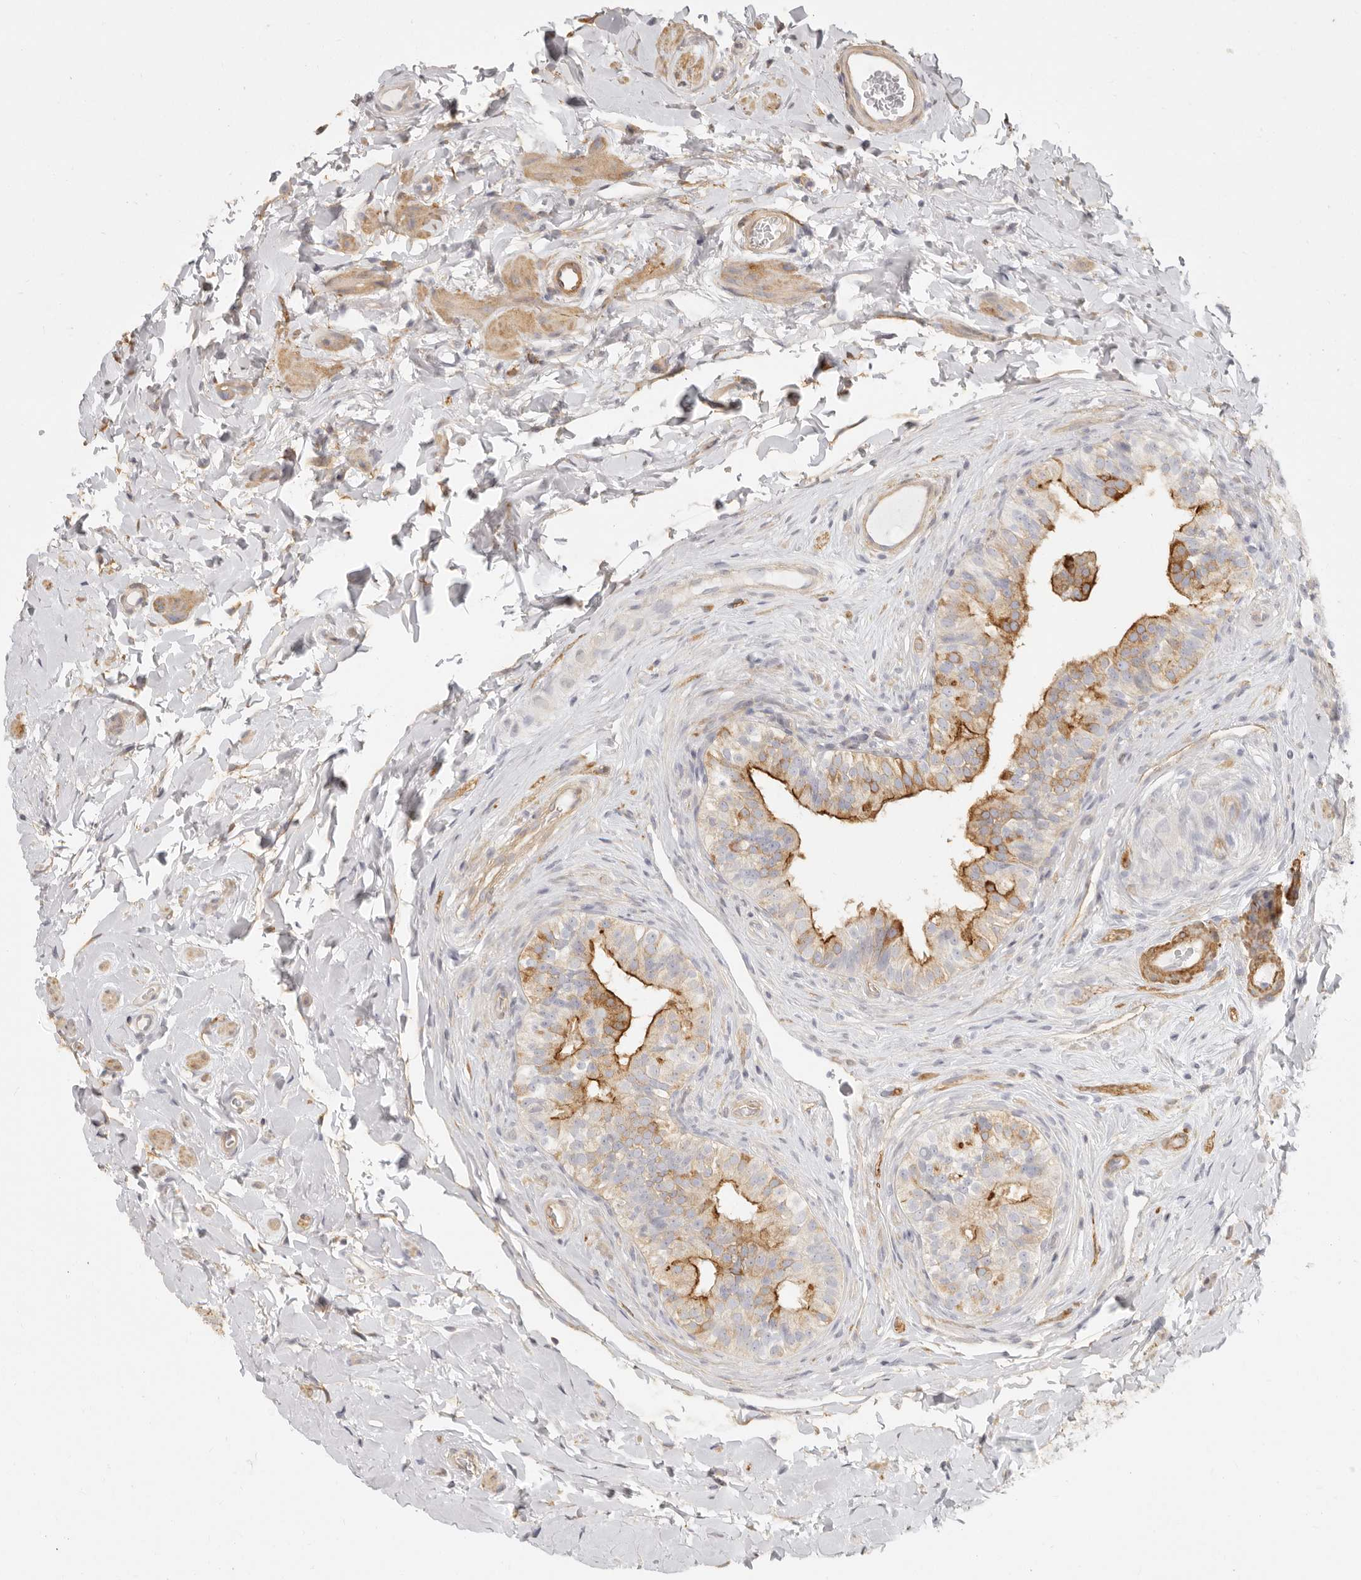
{"staining": {"intensity": "moderate", "quantity": "<25%", "location": "cytoplasmic/membranous"}, "tissue": "epididymis", "cell_type": "Glandular cells", "image_type": "normal", "snomed": [{"axis": "morphology", "description": "Normal tissue, NOS"}, {"axis": "topography", "description": "Epididymis"}], "caption": "DAB immunohistochemical staining of unremarkable epididymis demonstrates moderate cytoplasmic/membranous protein positivity in about <25% of glandular cells.", "gene": "NIBAN1", "patient": {"sex": "male", "age": 49}}